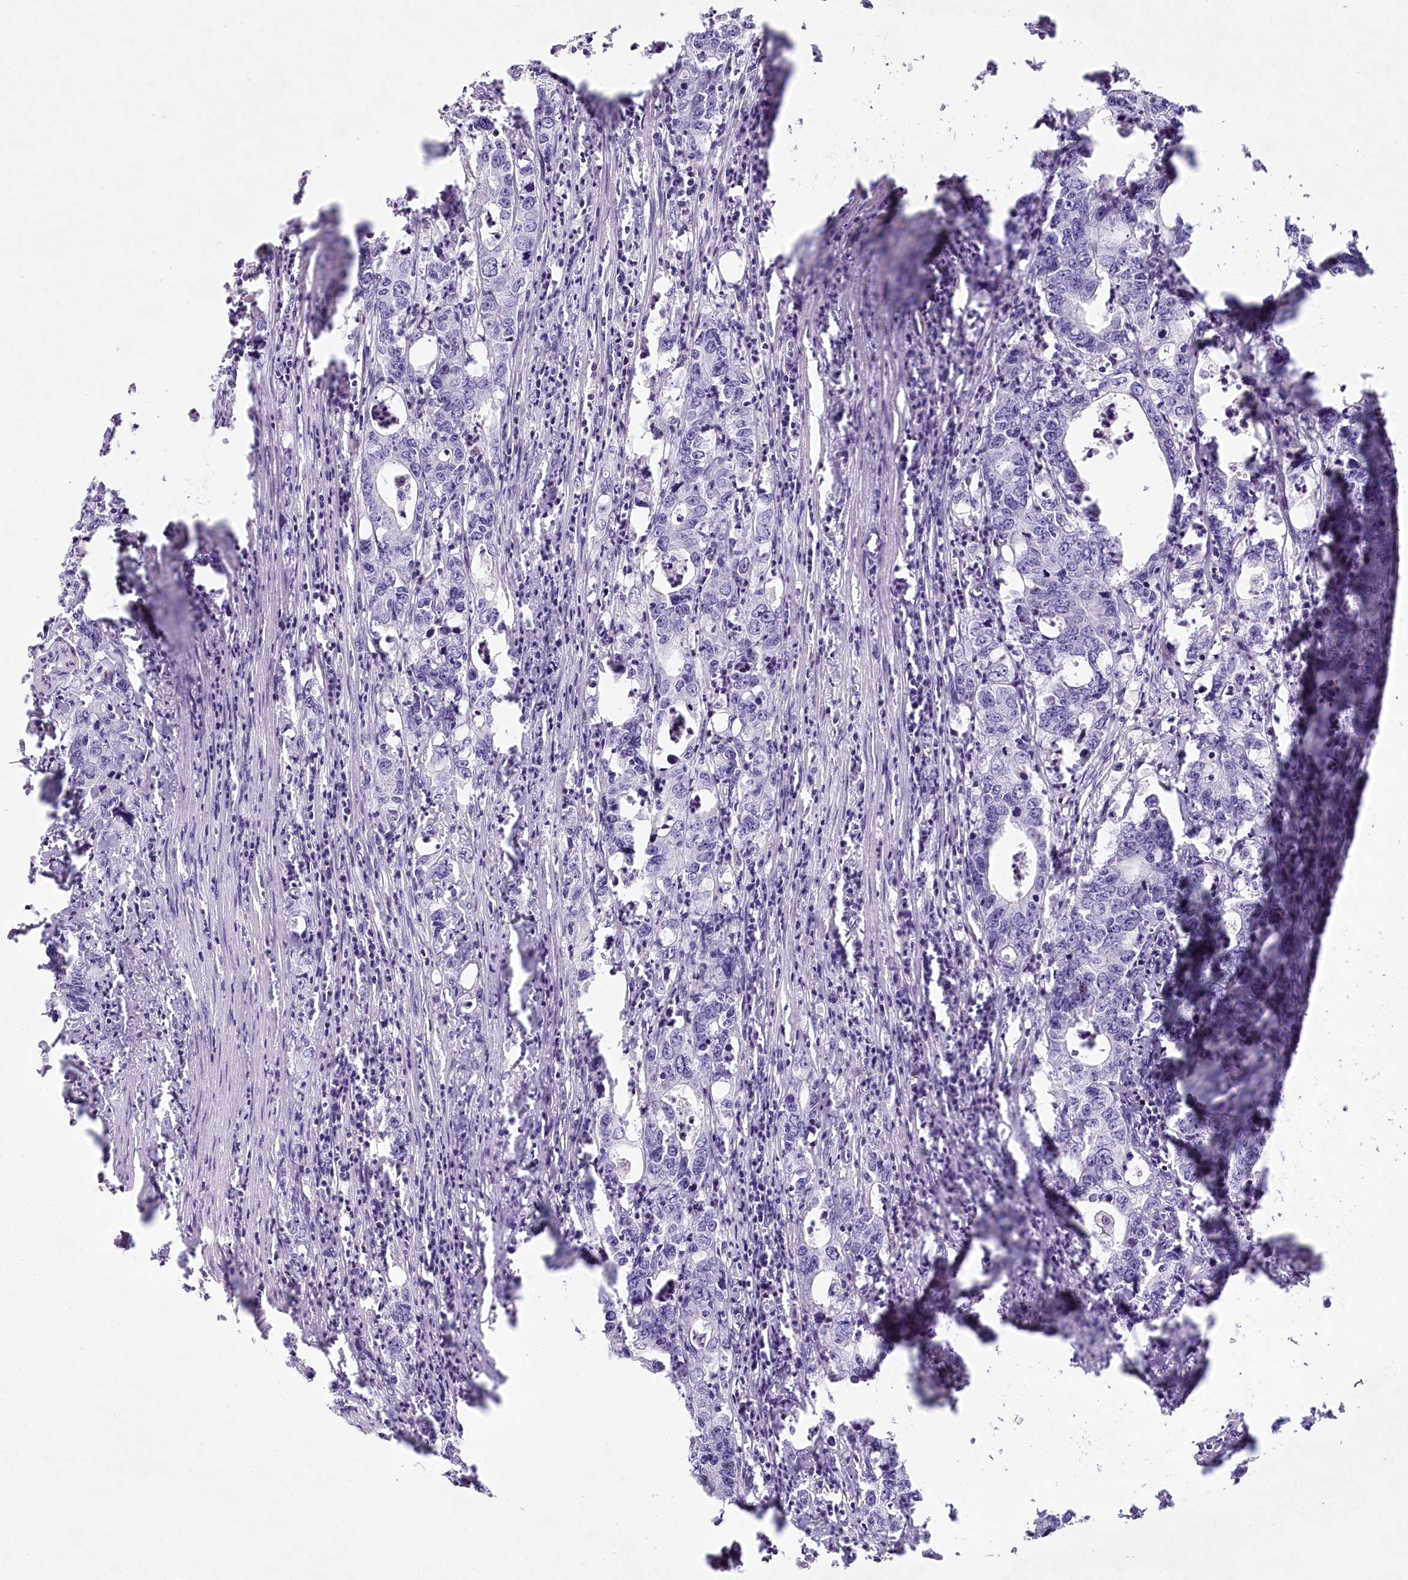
{"staining": {"intensity": "negative", "quantity": "none", "location": "none"}, "tissue": "colorectal cancer", "cell_type": "Tumor cells", "image_type": "cancer", "snomed": [{"axis": "morphology", "description": "Adenocarcinoma, NOS"}, {"axis": "topography", "description": "Colon"}], "caption": "IHC micrograph of human colorectal adenocarcinoma stained for a protein (brown), which displays no positivity in tumor cells.", "gene": "HPD", "patient": {"sex": "female", "age": 75}}